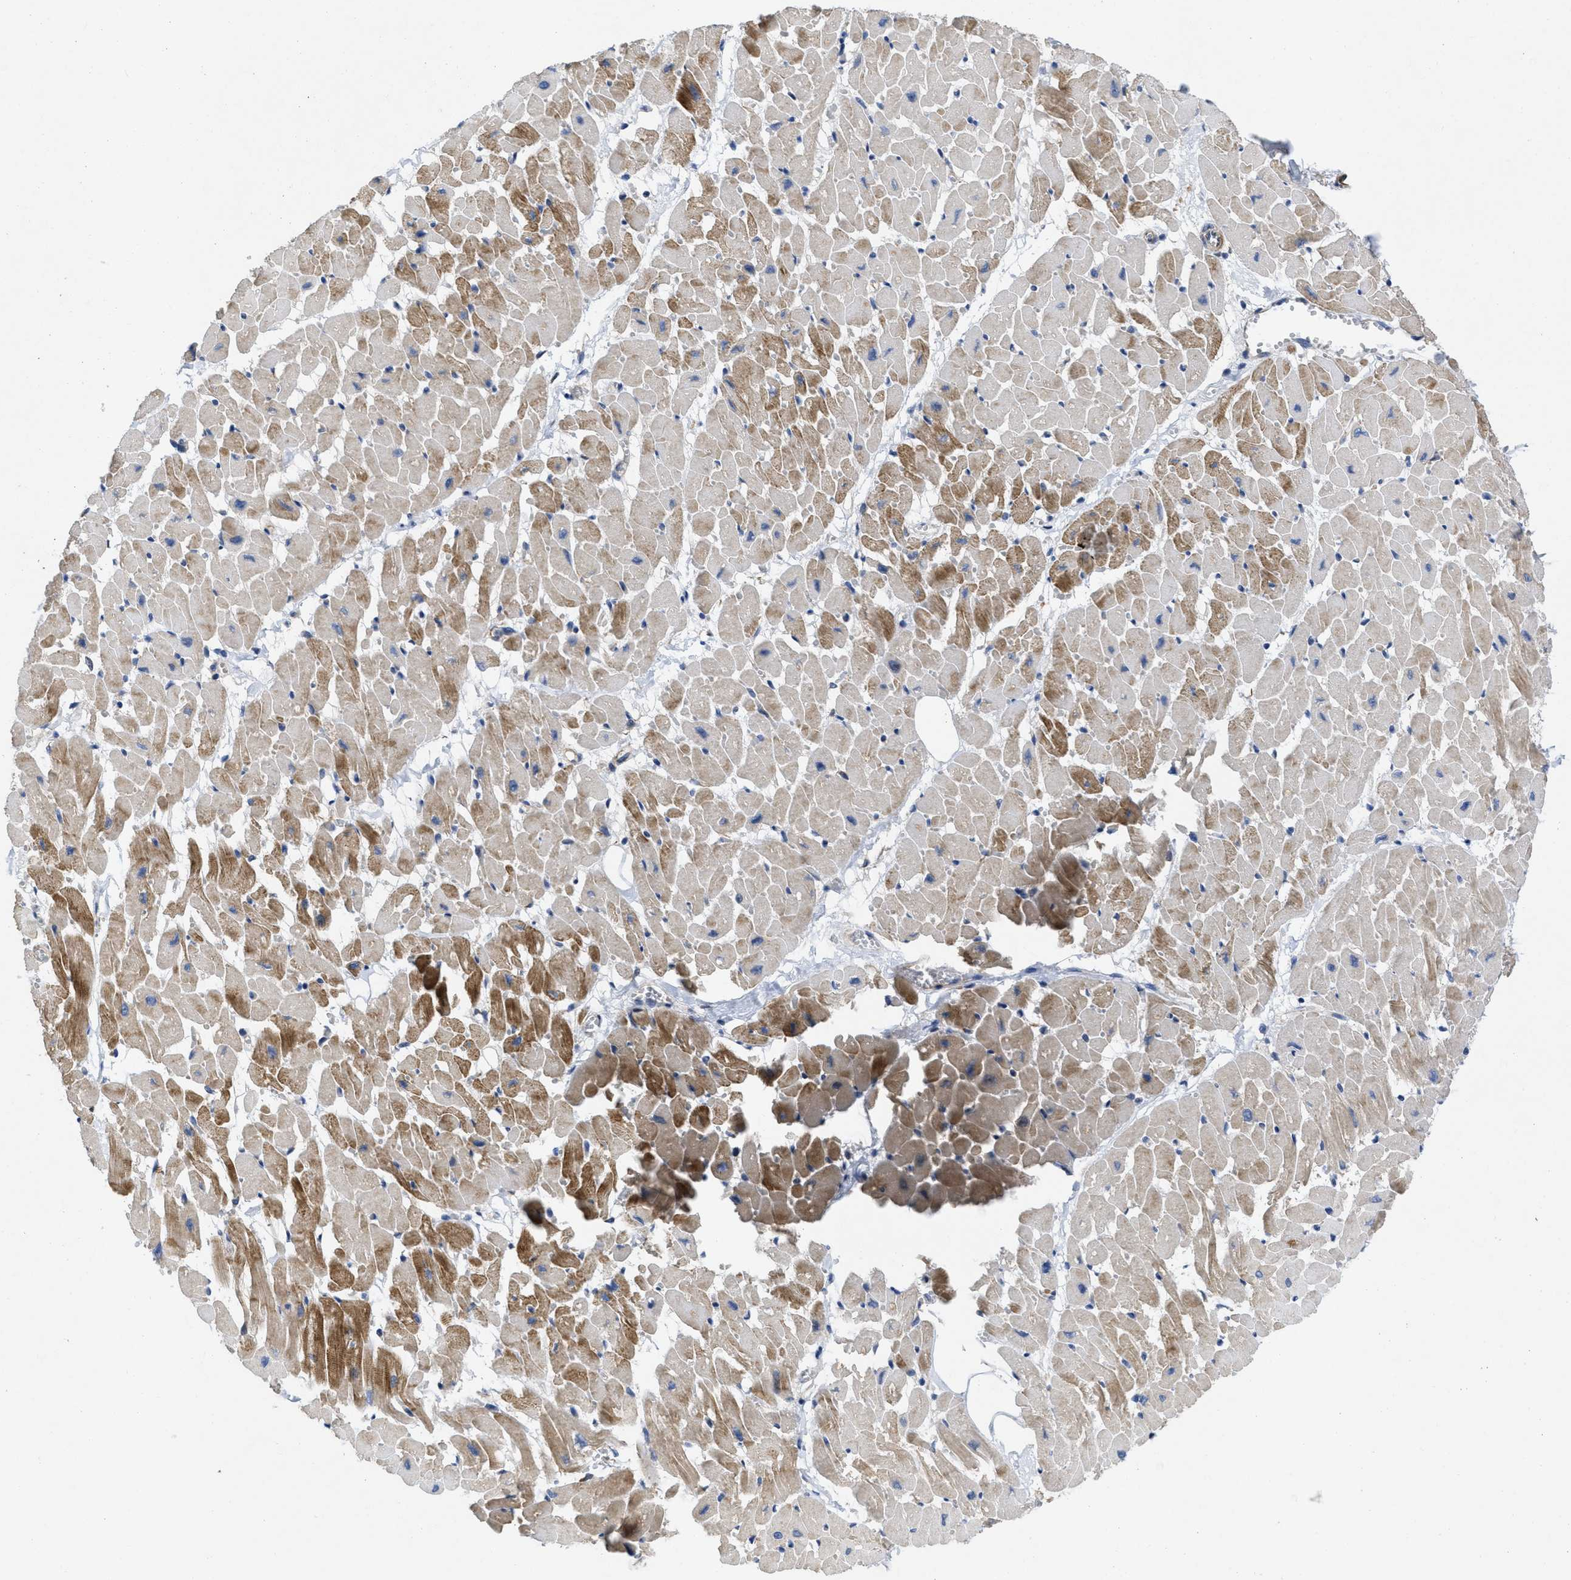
{"staining": {"intensity": "moderate", "quantity": ">75%", "location": "cytoplasmic/membranous"}, "tissue": "heart muscle", "cell_type": "Cardiomyocytes", "image_type": "normal", "snomed": [{"axis": "morphology", "description": "Normal tissue, NOS"}, {"axis": "topography", "description": "Heart"}], "caption": "Human heart muscle stained with a brown dye shows moderate cytoplasmic/membranous positive positivity in approximately >75% of cardiomyocytes.", "gene": "ARHGEF26", "patient": {"sex": "female", "age": 19}}